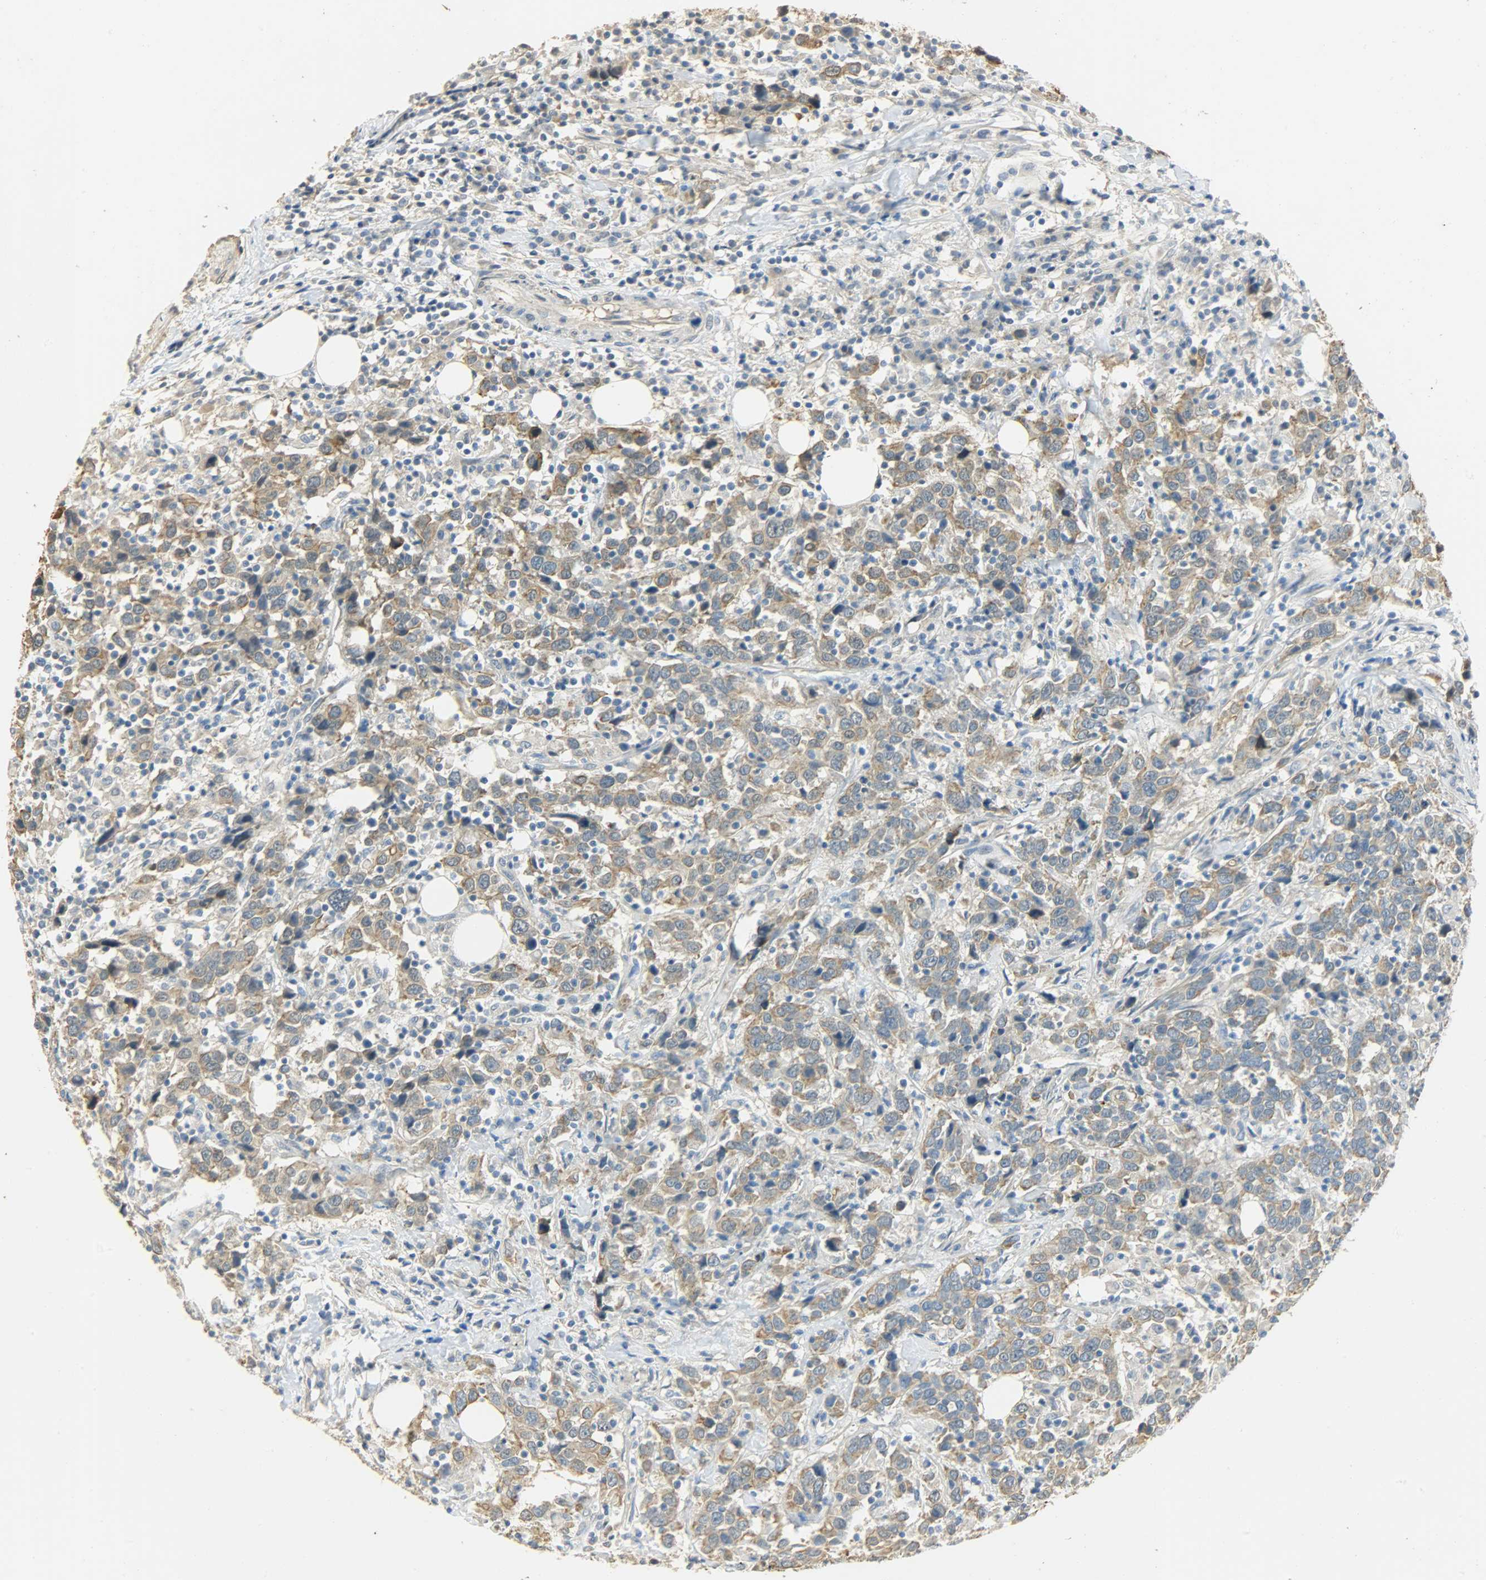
{"staining": {"intensity": "moderate", "quantity": ">75%", "location": "cytoplasmic/membranous"}, "tissue": "urothelial cancer", "cell_type": "Tumor cells", "image_type": "cancer", "snomed": [{"axis": "morphology", "description": "Urothelial carcinoma, High grade"}, {"axis": "topography", "description": "Urinary bladder"}], "caption": "Moderate cytoplasmic/membranous staining is seen in about >75% of tumor cells in urothelial carcinoma (high-grade).", "gene": "USP13", "patient": {"sex": "male", "age": 61}}